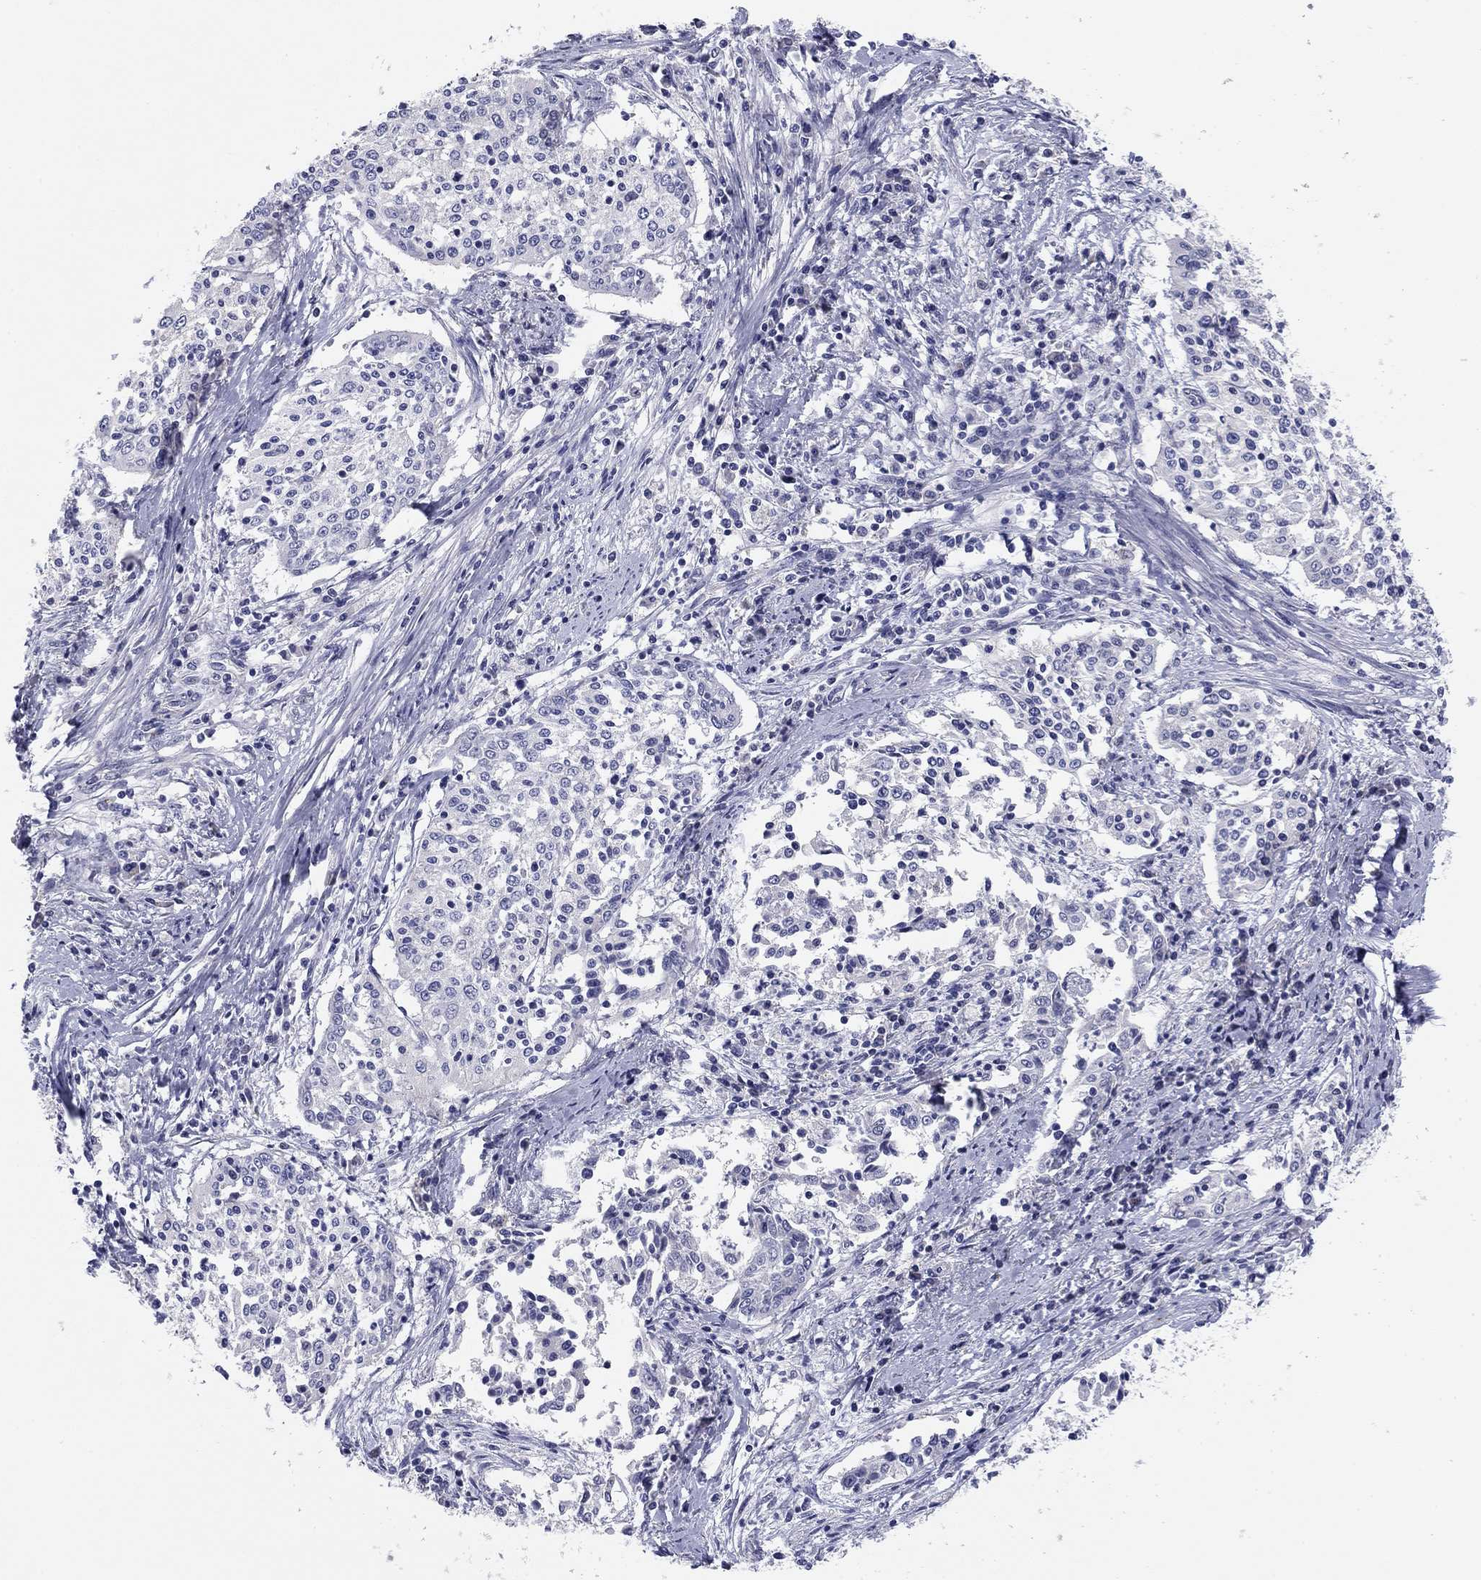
{"staining": {"intensity": "negative", "quantity": "none", "location": "none"}, "tissue": "cervical cancer", "cell_type": "Tumor cells", "image_type": "cancer", "snomed": [{"axis": "morphology", "description": "Squamous cell carcinoma, NOS"}, {"axis": "topography", "description": "Cervix"}], "caption": "A histopathology image of human cervical cancer (squamous cell carcinoma) is negative for staining in tumor cells.", "gene": "SEPTIN3", "patient": {"sex": "female", "age": 41}}